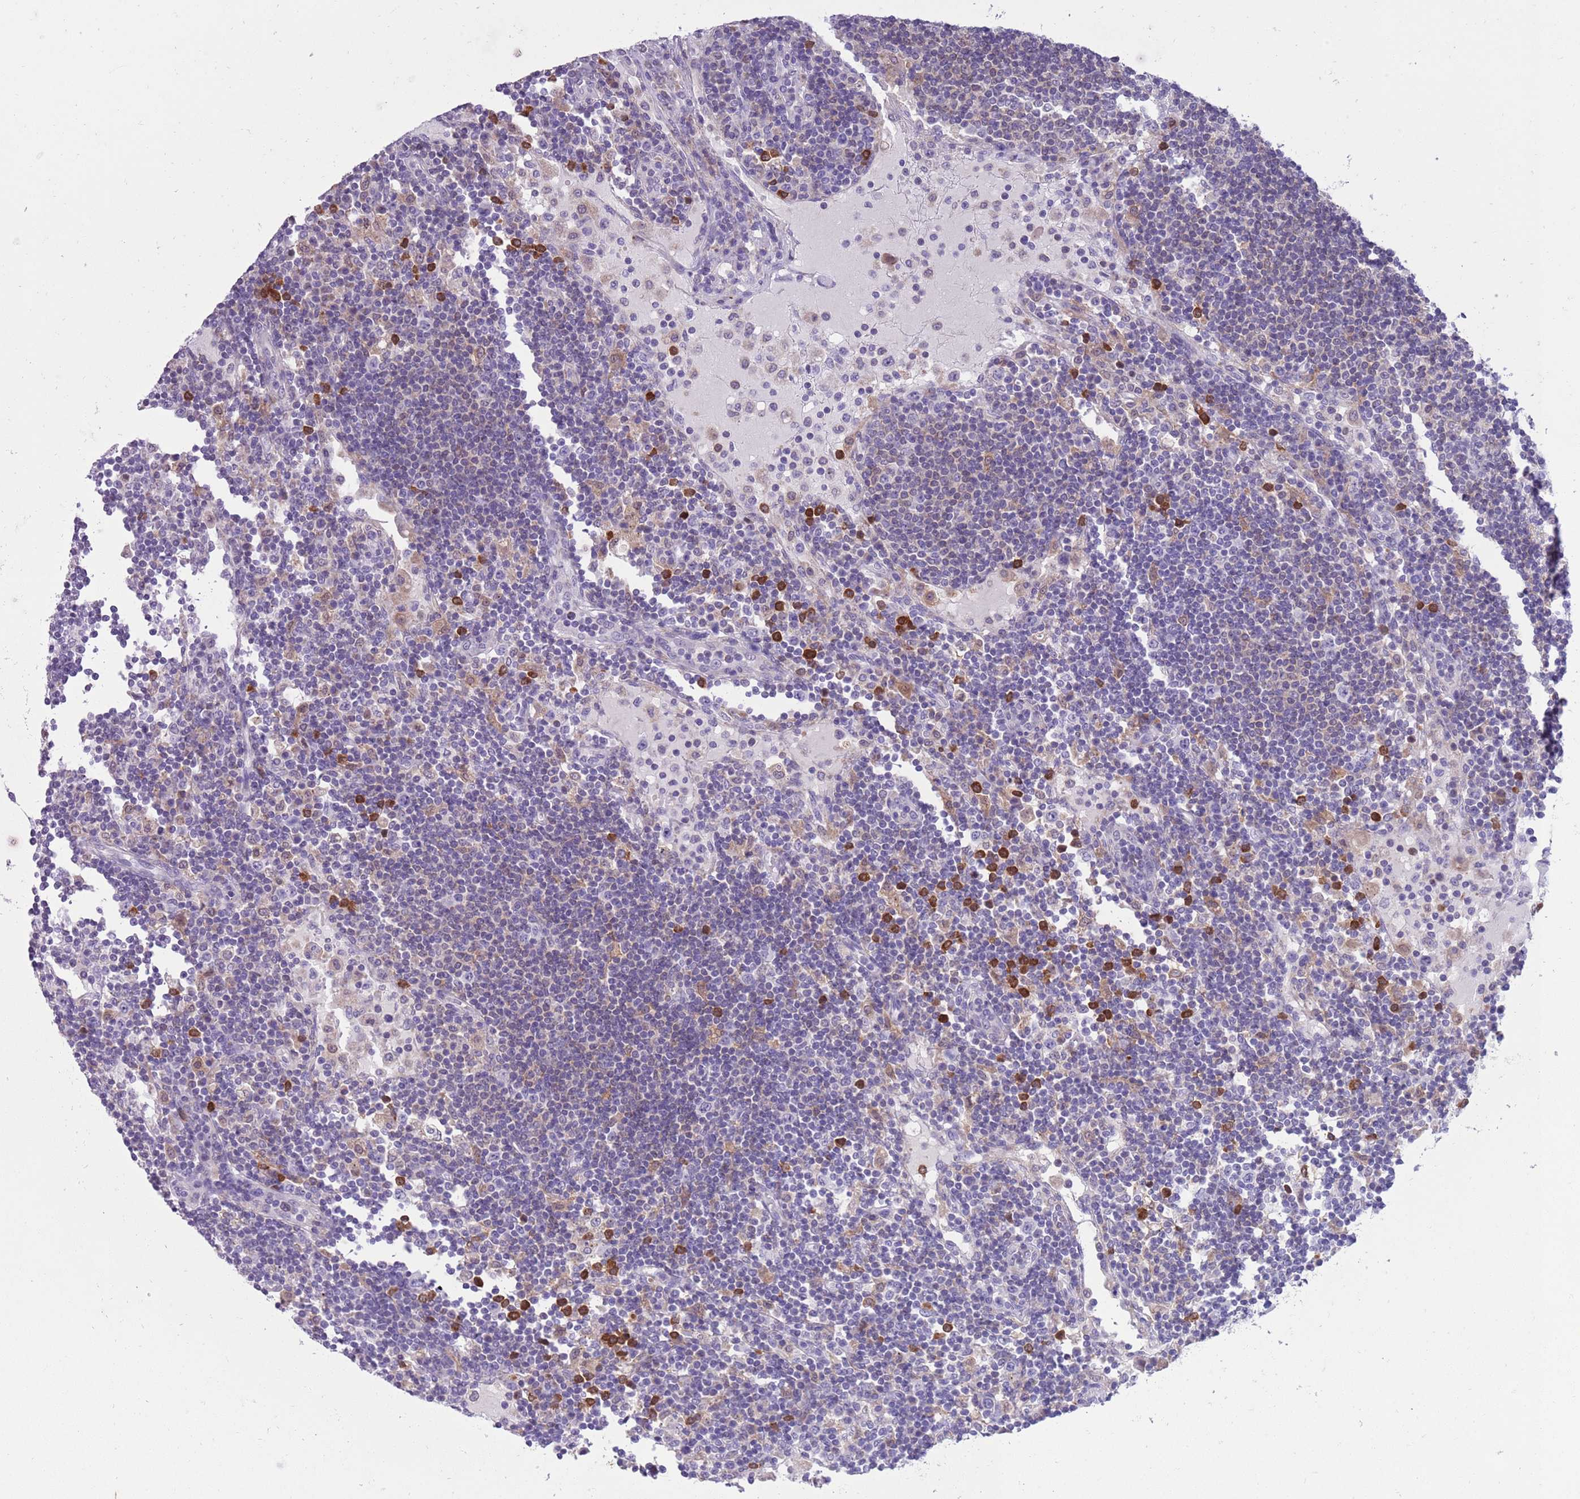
{"staining": {"intensity": "strong", "quantity": "<25%", "location": "cytoplasmic/membranous"}, "tissue": "lymph node", "cell_type": "Non-germinal center cells", "image_type": "normal", "snomed": [{"axis": "morphology", "description": "Normal tissue, NOS"}, {"axis": "topography", "description": "Lymph node"}], "caption": "Strong cytoplasmic/membranous staining for a protein is appreciated in approximately <25% of non-germinal center cells of unremarkable lymph node using immunohistochemistry (IHC).", "gene": "PFKFB2", "patient": {"sex": "female", "age": 53}}